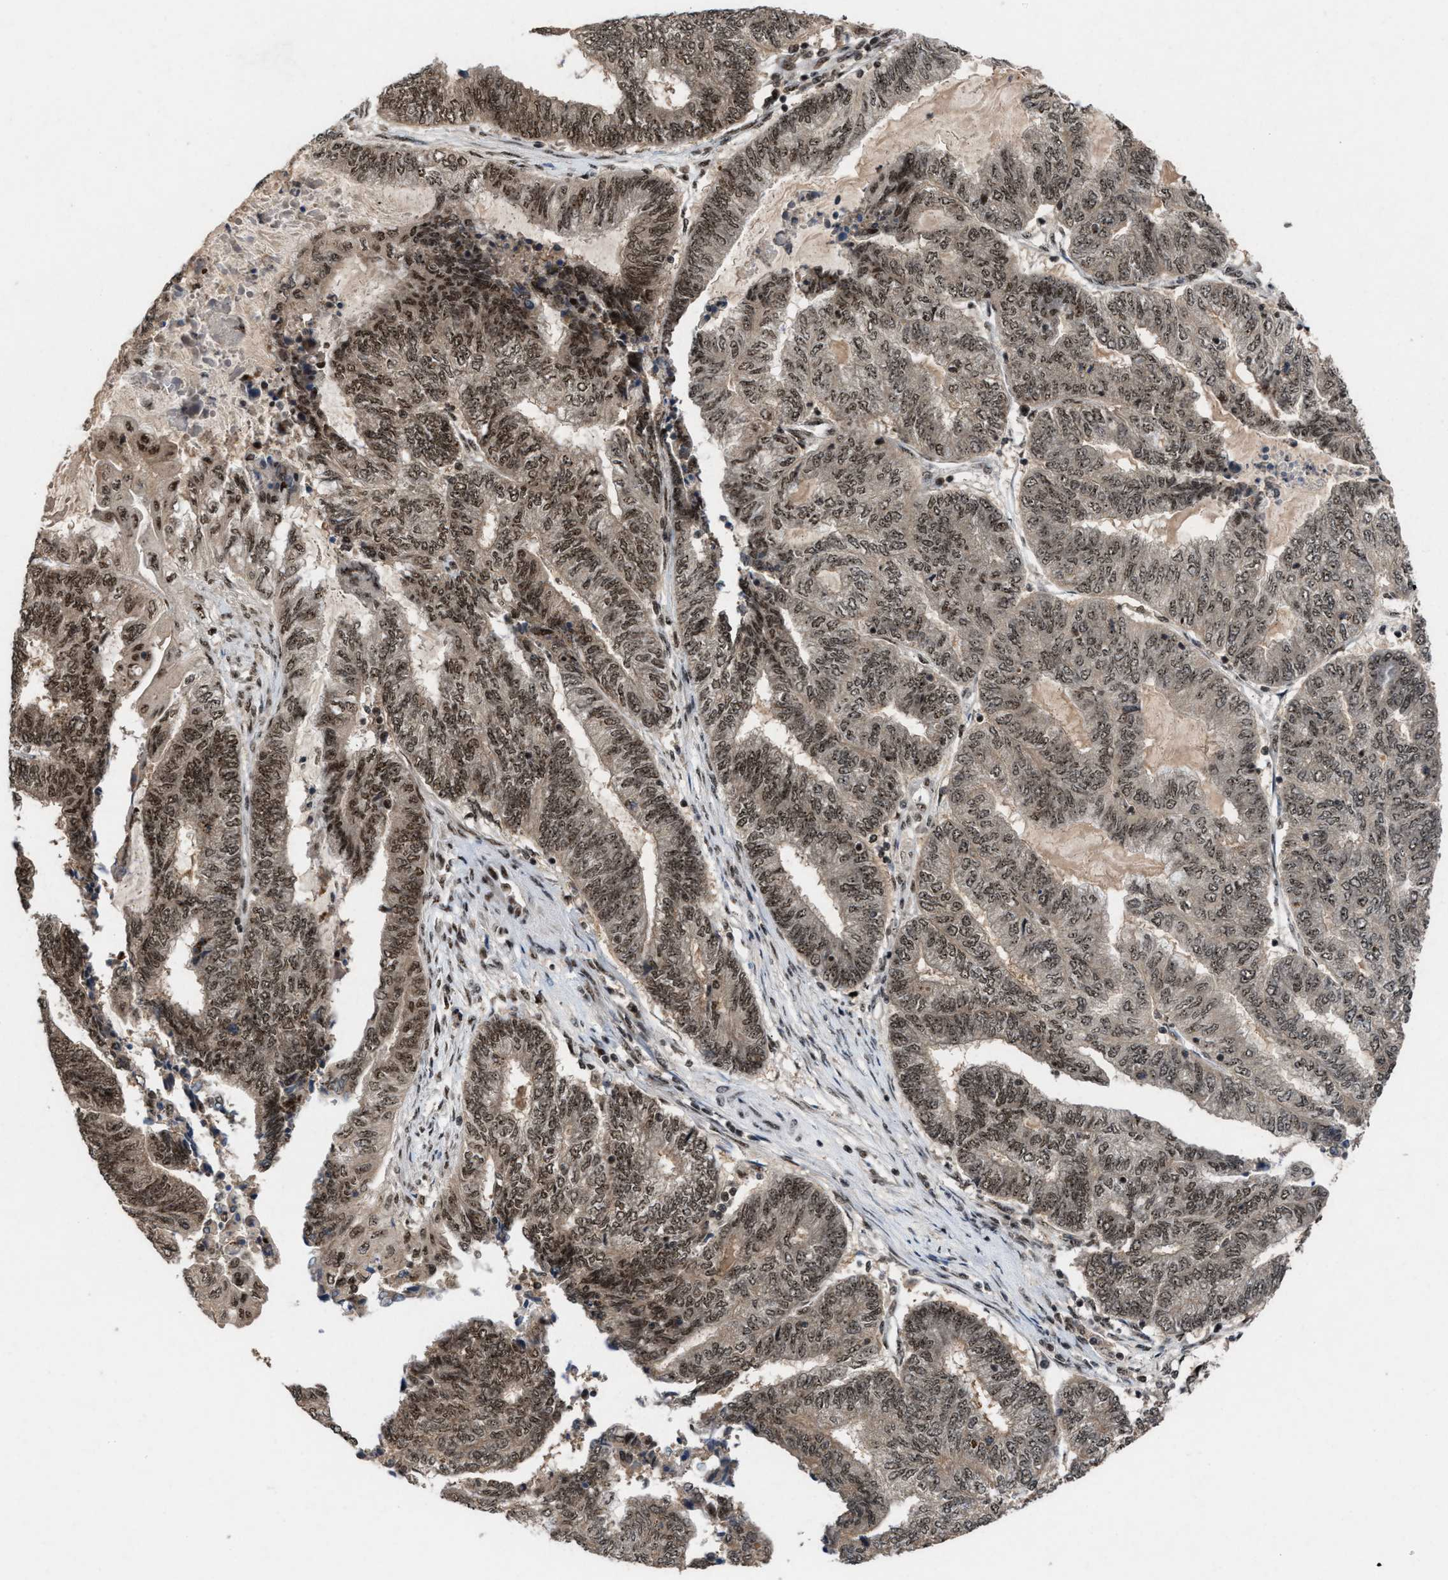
{"staining": {"intensity": "moderate", "quantity": ">75%", "location": "nuclear"}, "tissue": "endometrial cancer", "cell_type": "Tumor cells", "image_type": "cancer", "snomed": [{"axis": "morphology", "description": "Adenocarcinoma, NOS"}, {"axis": "topography", "description": "Uterus"}, {"axis": "topography", "description": "Endometrium"}], "caption": "Tumor cells demonstrate medium levels of moderate nuclear positivity in about >75% of cells in human endometrial adenocarcinoma.", "gene": "PRPF4", "patient": {"sex": "female", "age": 70}}